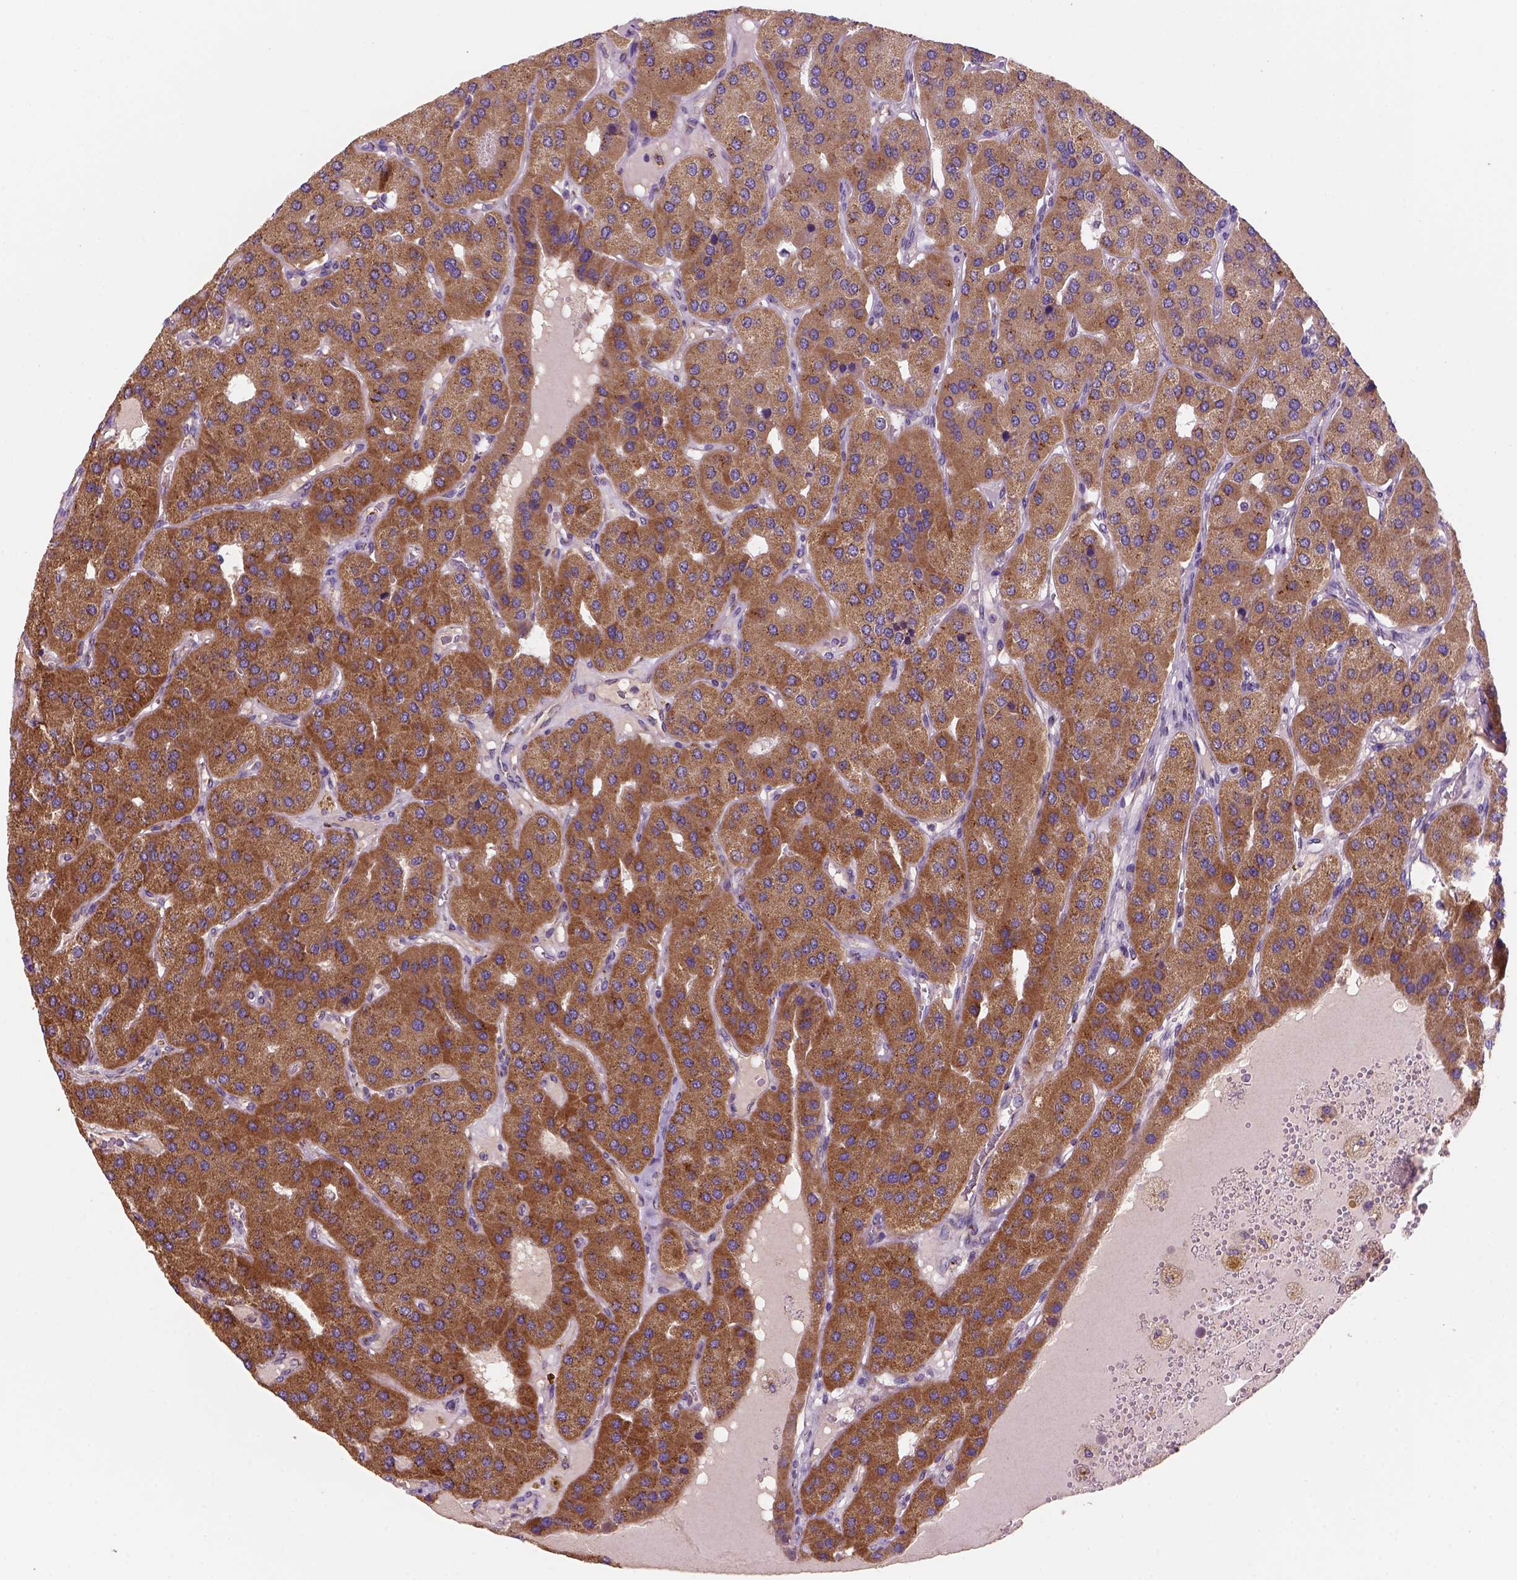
{"staining": {"intensity": "strong", "quantity": "<25%", "location": "cytoplasmic/membranous"}, "tissue": "parathyroid gland", "cell_type": "Glandular cells", "image_type": "normal", "snomed": [{"axis": "morphology", "description": "Normal tissue, NOS"}, {"axis": "morphology", "description": "Adenoma, NOS"}, {"axis": "topography", "description": "Parathyroid gland"}], "caption": "Immunohistochemical staining of unremarkable human parathyroid gland displays <25% levels of strong cytoplasmic/membranous protein staining in approximately <25% of glandular cells.", "gene": "WARS2", "patient": {"sex": "female", "age": 86}}